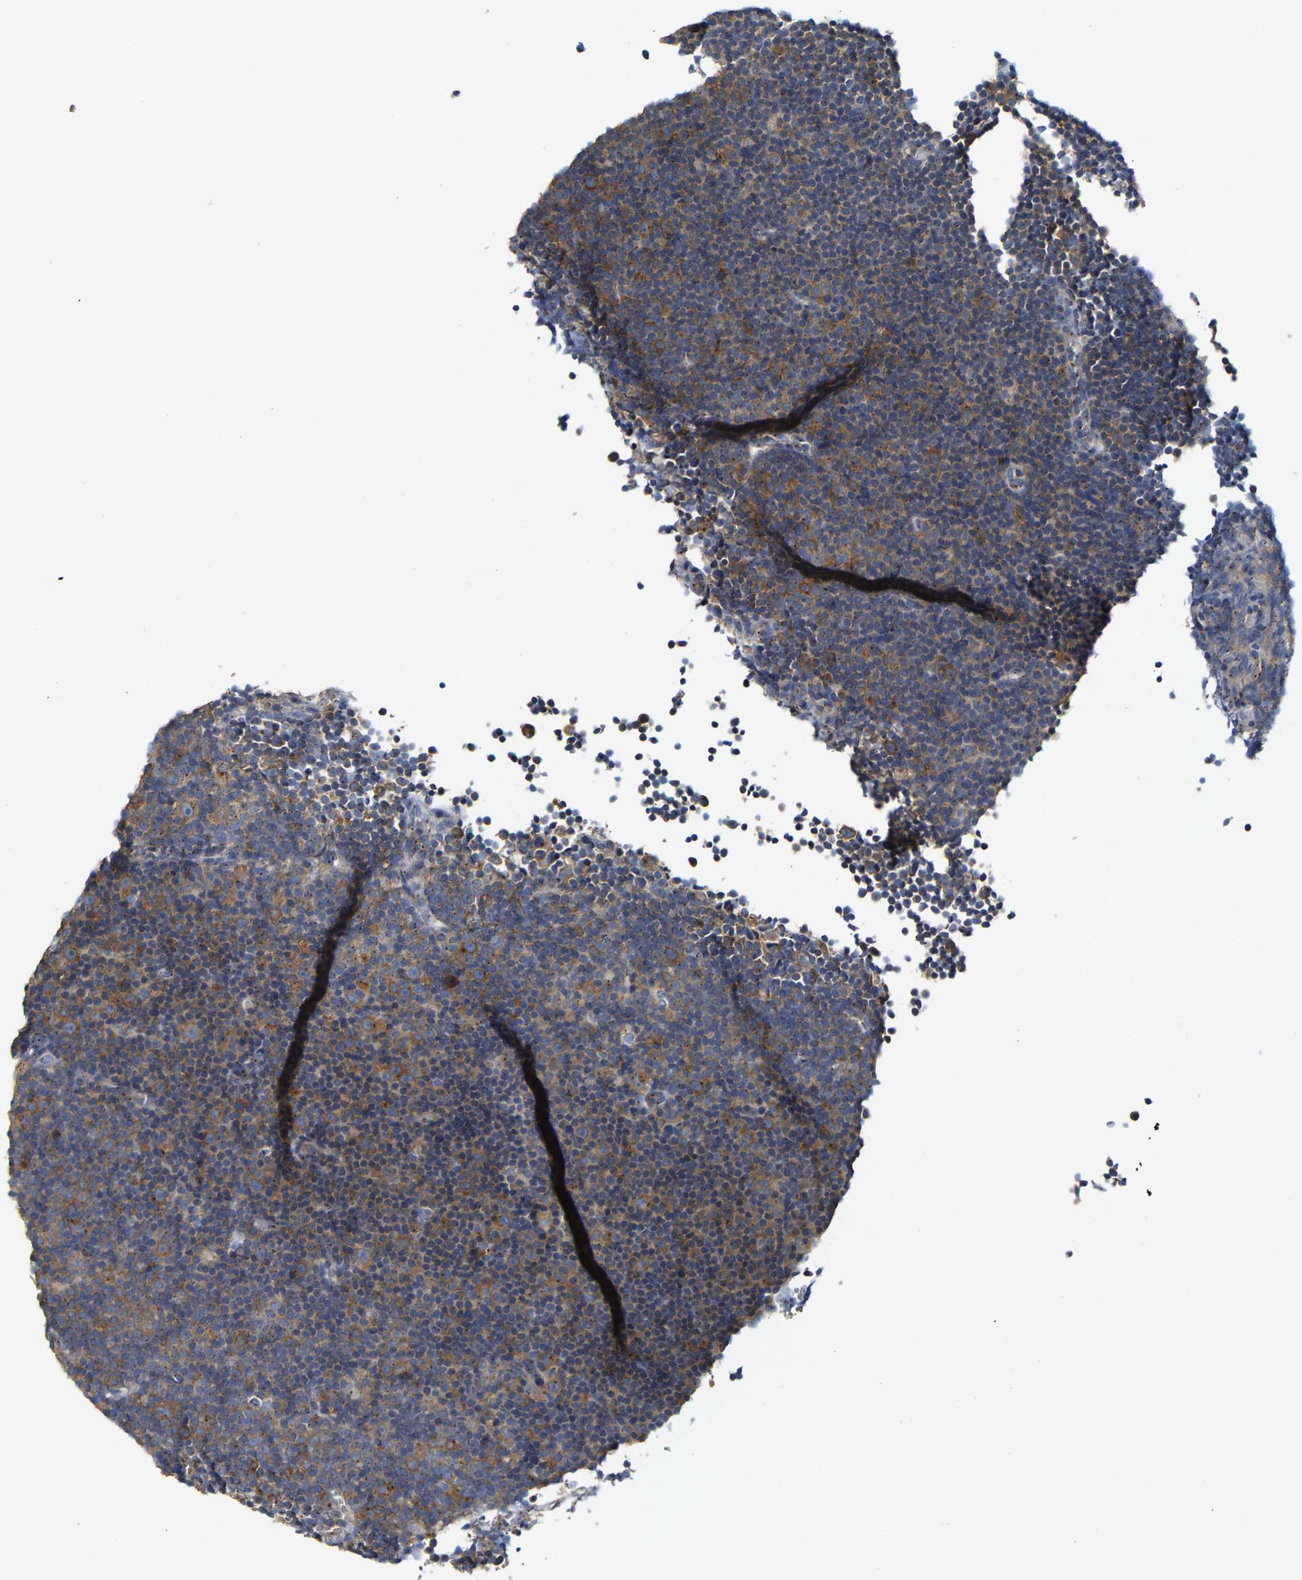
{"staining": {"intensity": "moderate", "quantity": "25%-75%", "location": "cytoplasmic/membranous"}, "tissue": "lymphoma", "cell_type": "Tumor cells", "image_type": "cancer", "snomed": [{"axis": "morphology", "description": "Malignant lymphoma, non-Hodgkin's type, Low grade"}, {"axis": "topography", "description": "Lymph node"}], "caption": "DAB (3,3'-diaminobenzidine) immunohistochemical staining of human malignant lymphoma, non-Hodgkin's type (low-grade) exhibits moderate cytoplasmic/membranous protein staining in about 25%-75% of tumor cells.", "gene": "PCNT", "patient": {"sex": "female", "age": 67}}